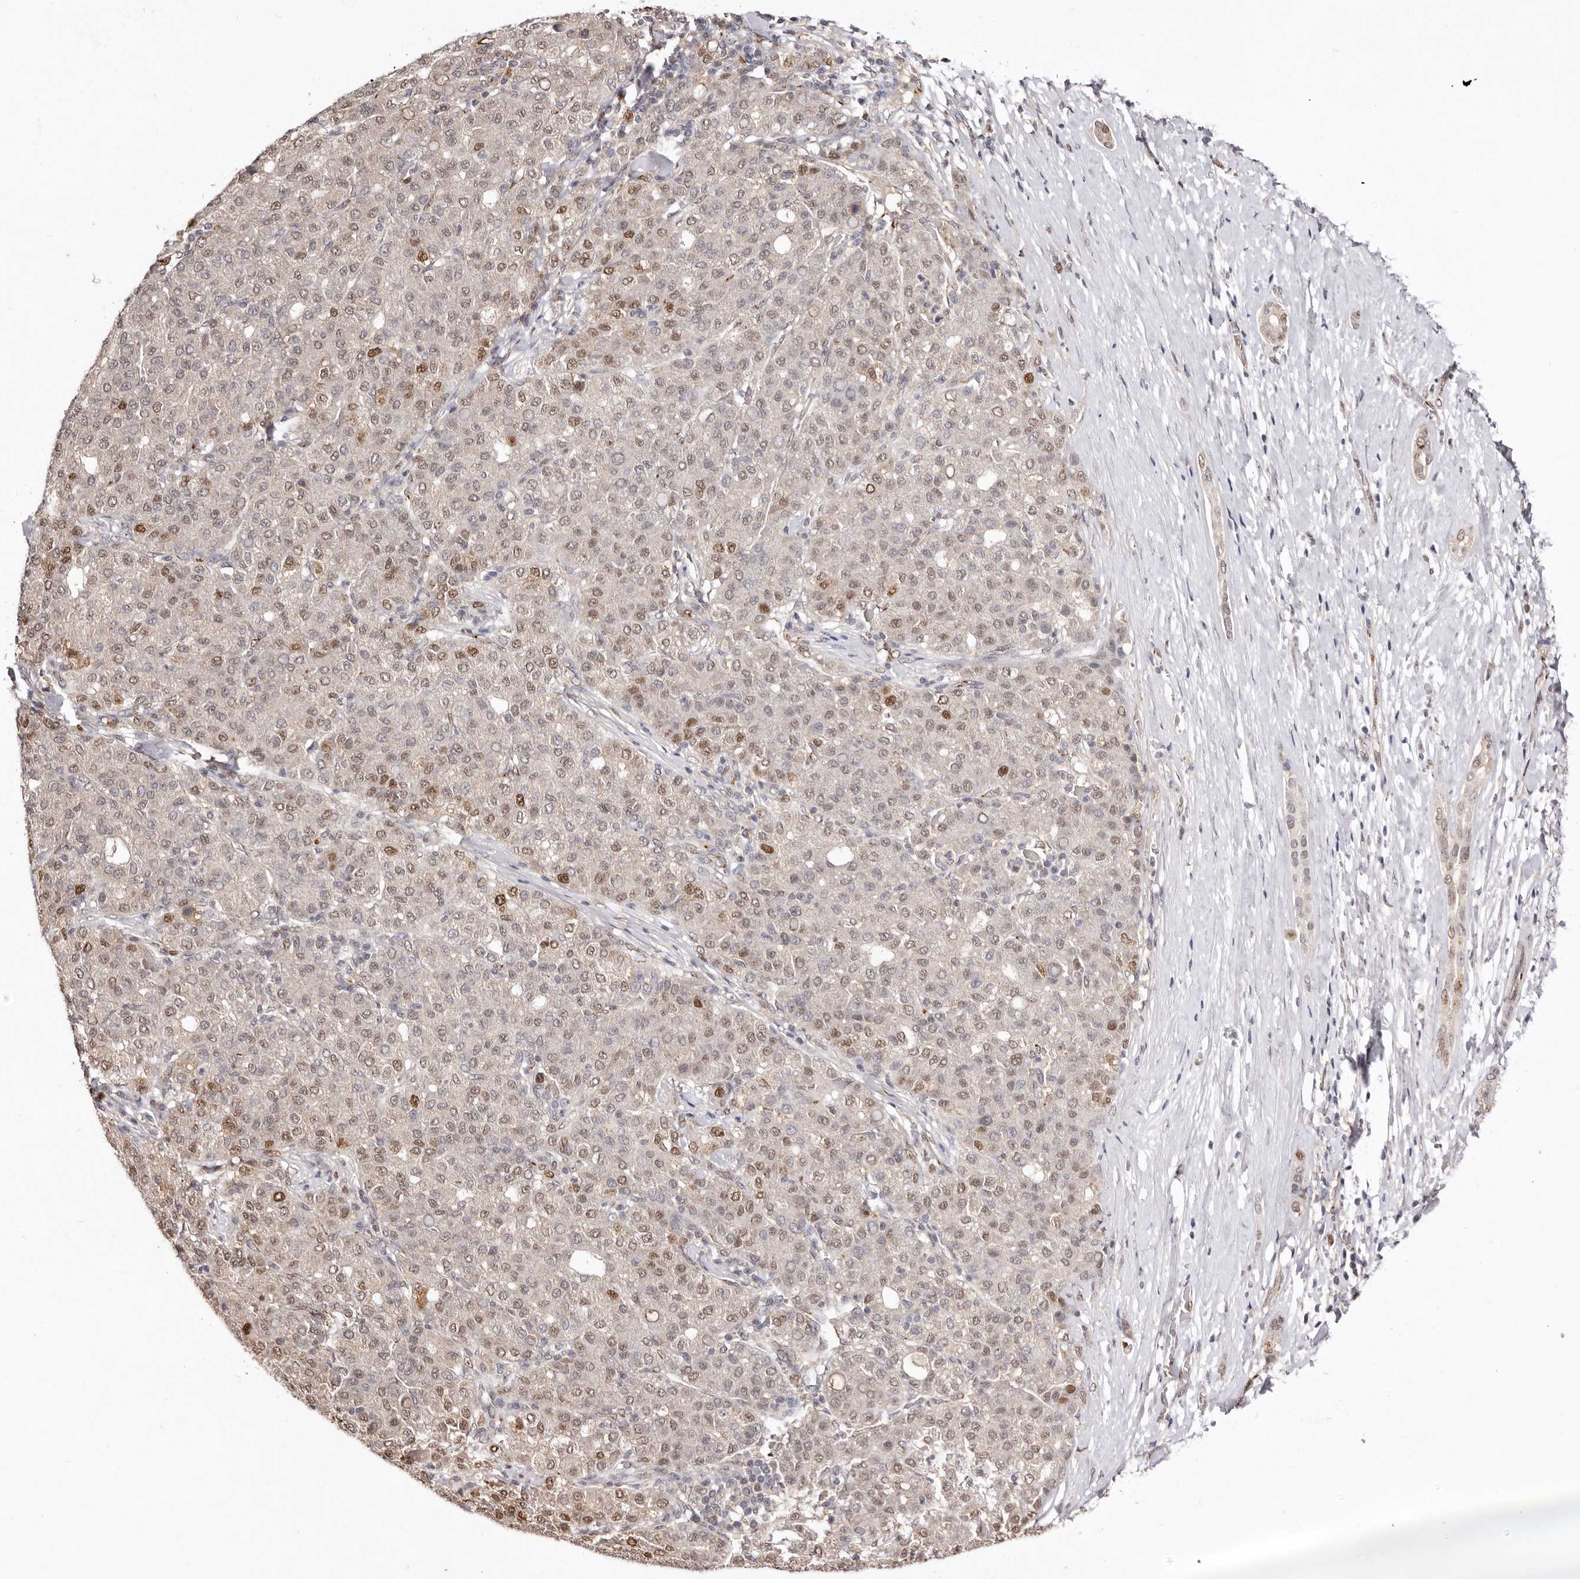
{"staining": {"intensity": "moderate", "quantity": ">75%", "location": "nuclear"}, "tissue": "liver cancer", "cell_type": "Tumor cells", "image_type": "cancer", "snomed": [{"axis": "morphology", "description": "Carcinoma, Hepatocellular, NOS"}, {"axis": "topography", "description": "Liver"}], "caption": "Immunohistochemical staining of human liver cancer (hepatocellular carcinoma) reveals medium levels of moderate nuclear protein positivity in about >75% of tumor cells.", "gene": "NOTCH1", "patient": {"sex": "male", "age": 65}}